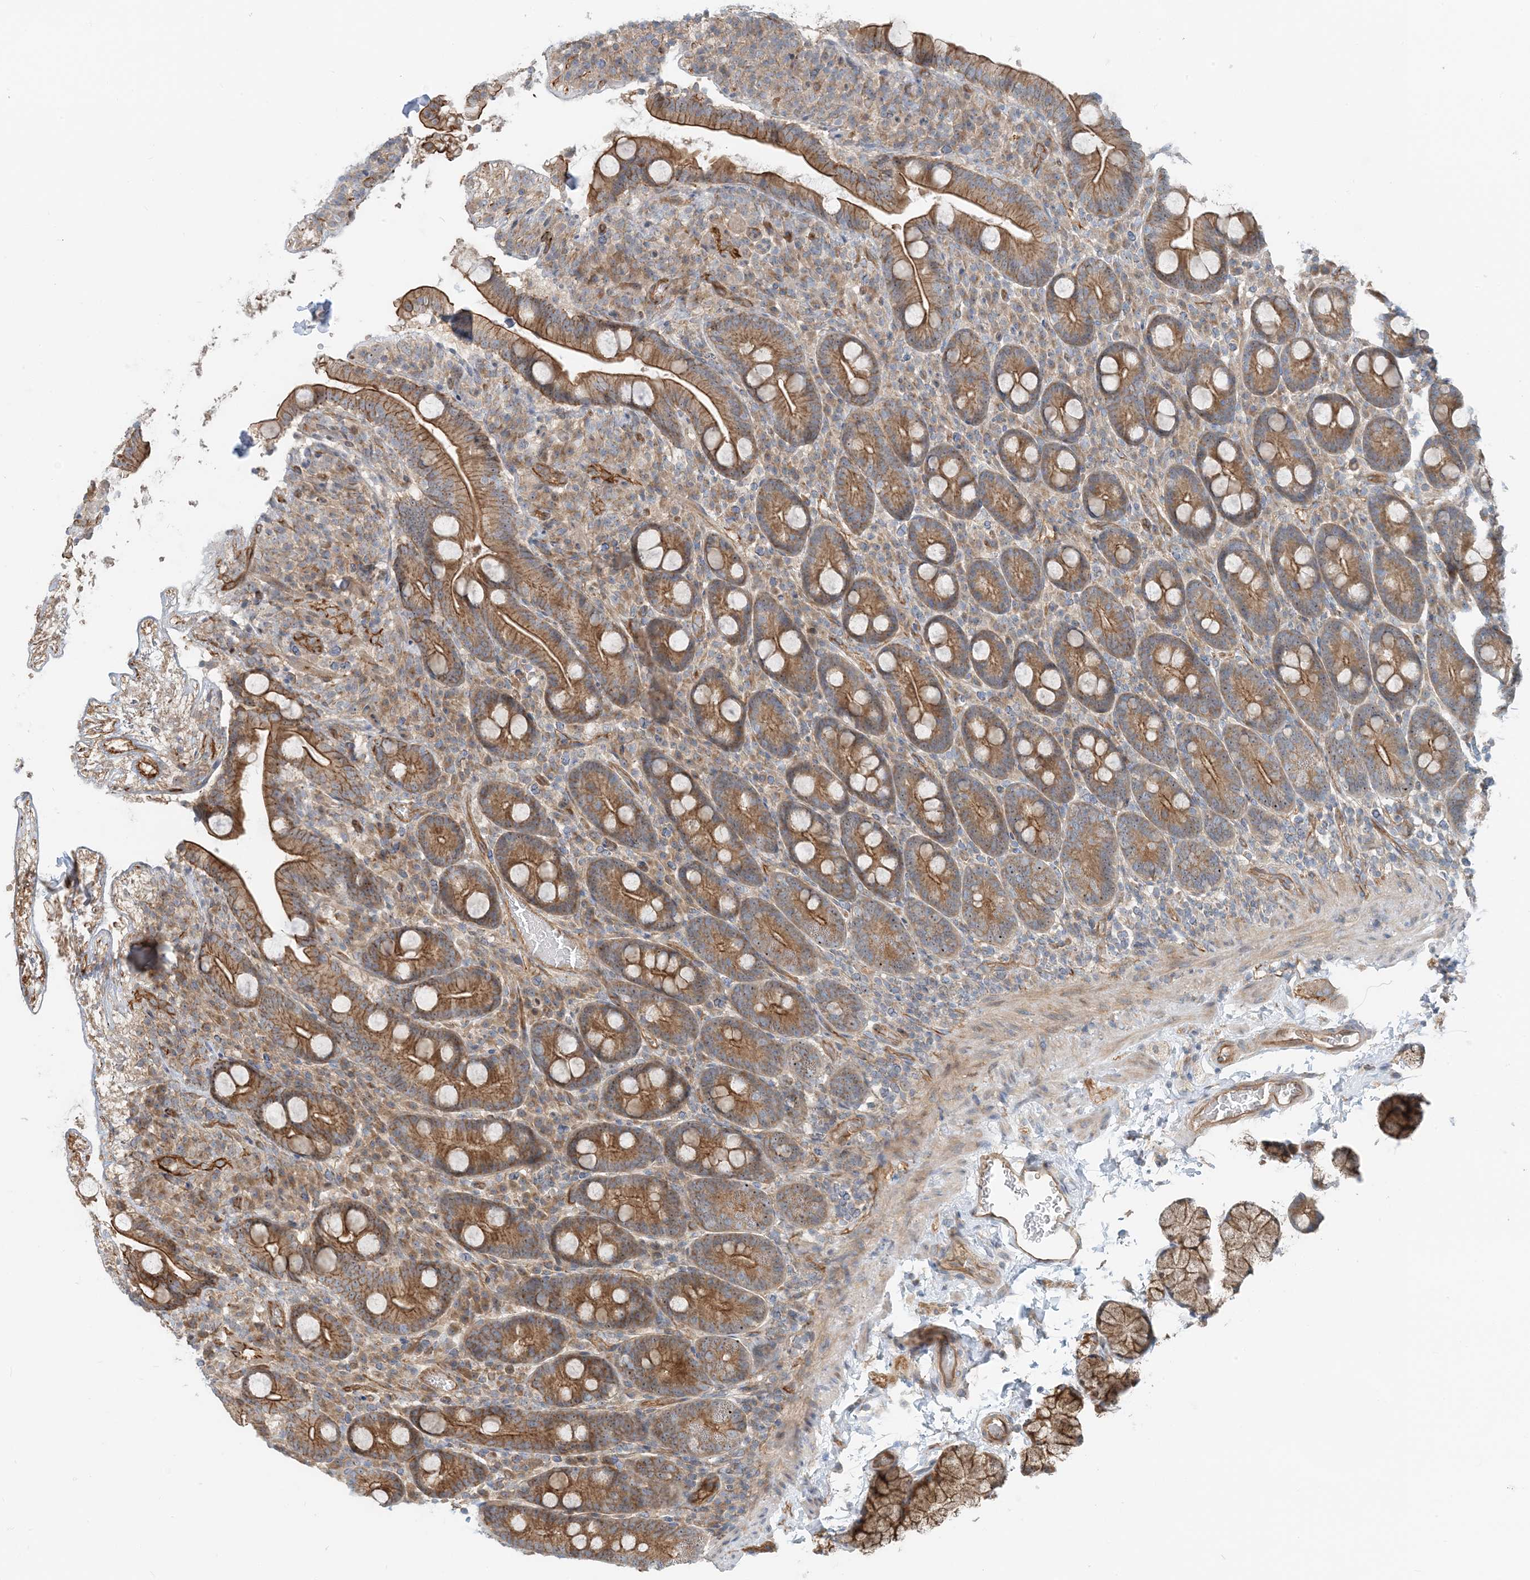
{"staining": {"intensity": "strong", "quantity": ">75%", "location": "cytoplasmic/membranous"}, "tissue": "duodenum", "cell_type": "Glandular cells", "image_type": "normal", "snomed": [{"axis": "morphology", "description": "Normal tissue, NOS"}, {"axis": "topography", "description": "Duodenum"}], "caption": "A micrograph showing strong cytoplasmic/membranous staining in about >75% of glandular cells in normal duodenum, as visualized by brown immunohistochemical staining.", "gene": "MYL5", "patient": {"sex": "male", "age": 35}}